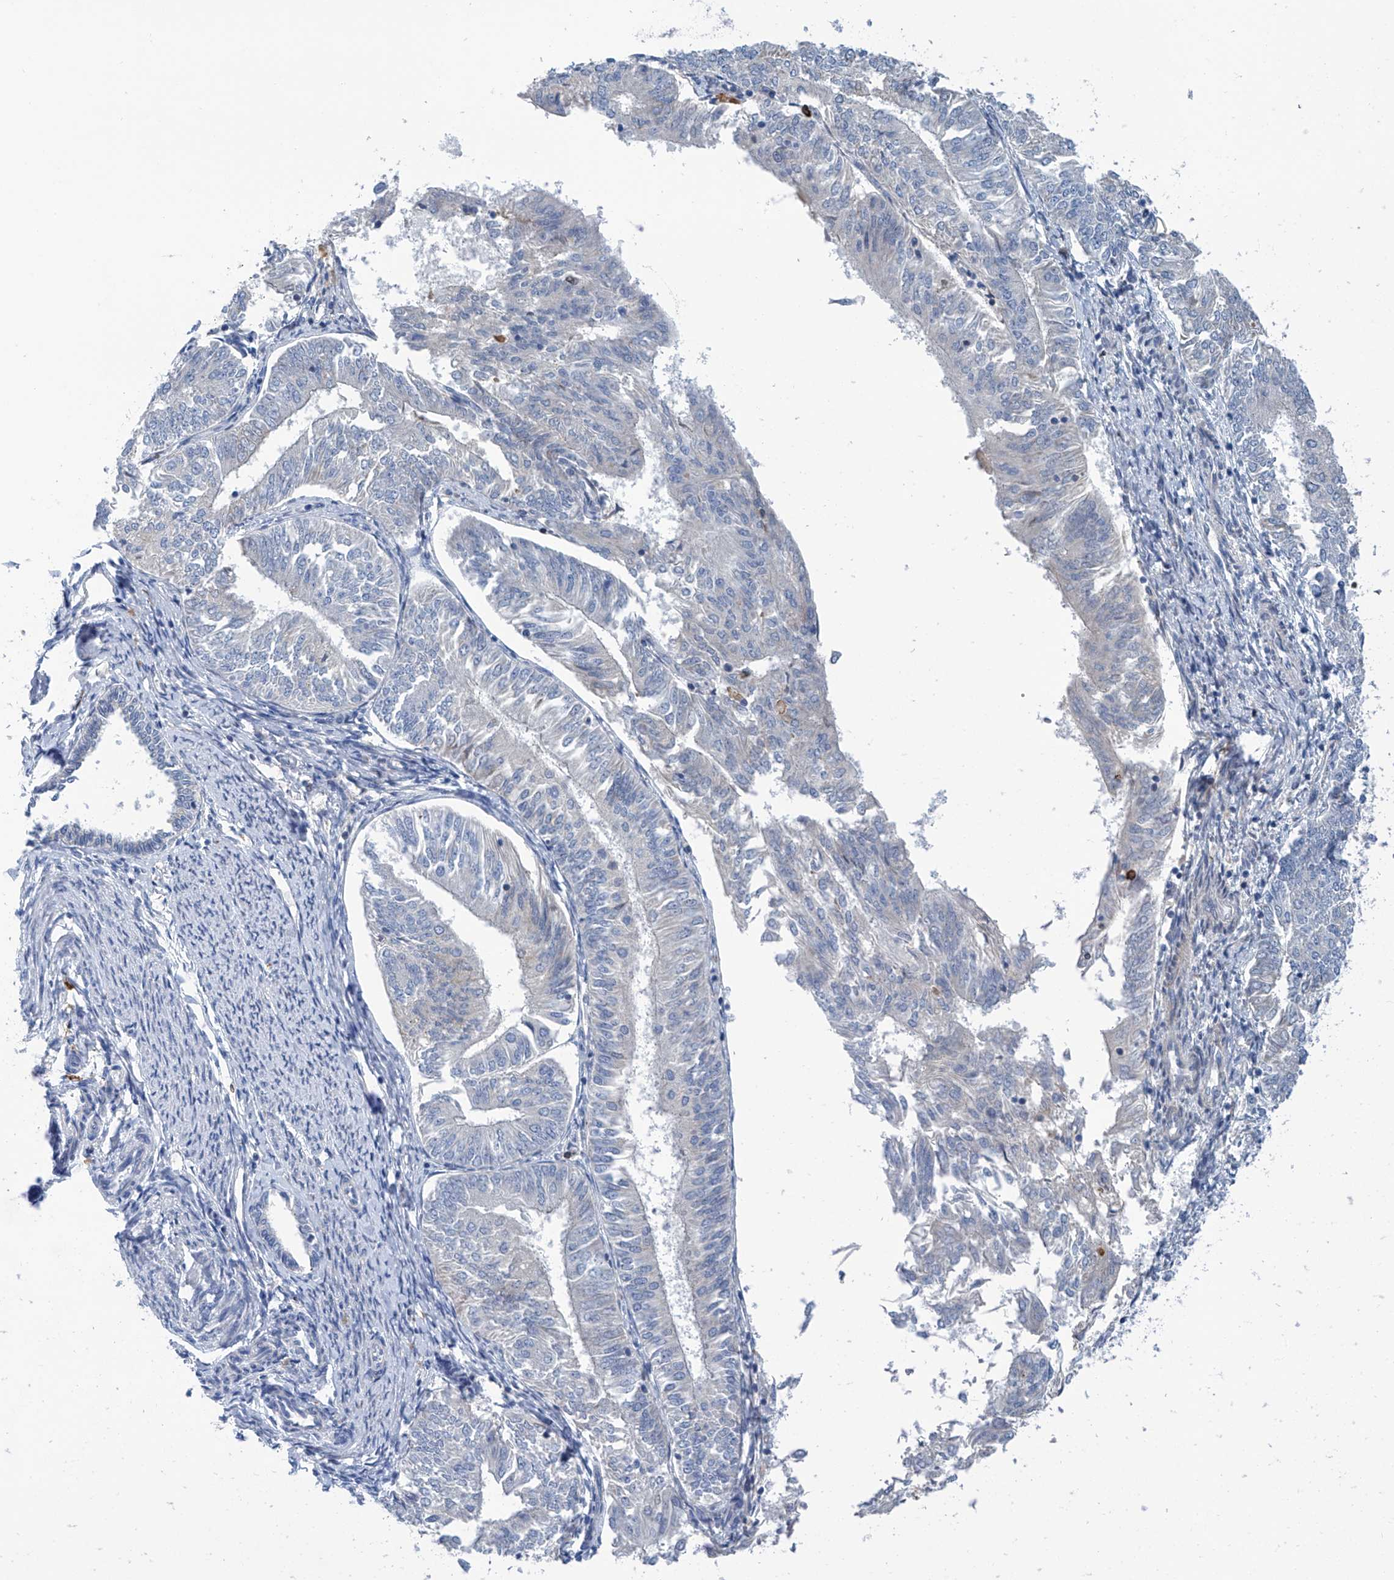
{"staining": {"intensity": "negative", "quantity": "none", "location": "none"}, "tissue": "endometrial cancer", "cell_type": "Tumor cells", "image_type": "cancer", "snomed": [{"axis": "morphology", "description": "Adenocarcinoma, NOS"}, {"axis": "topography", "description": "Endometrium"}], "caption": "Adenocarcinoma (endometrial) stained for a protein using IHC reveals no staining tumor cells.", "gene": "CEP85L", "patient": {"sex": "female", "age": 58}}